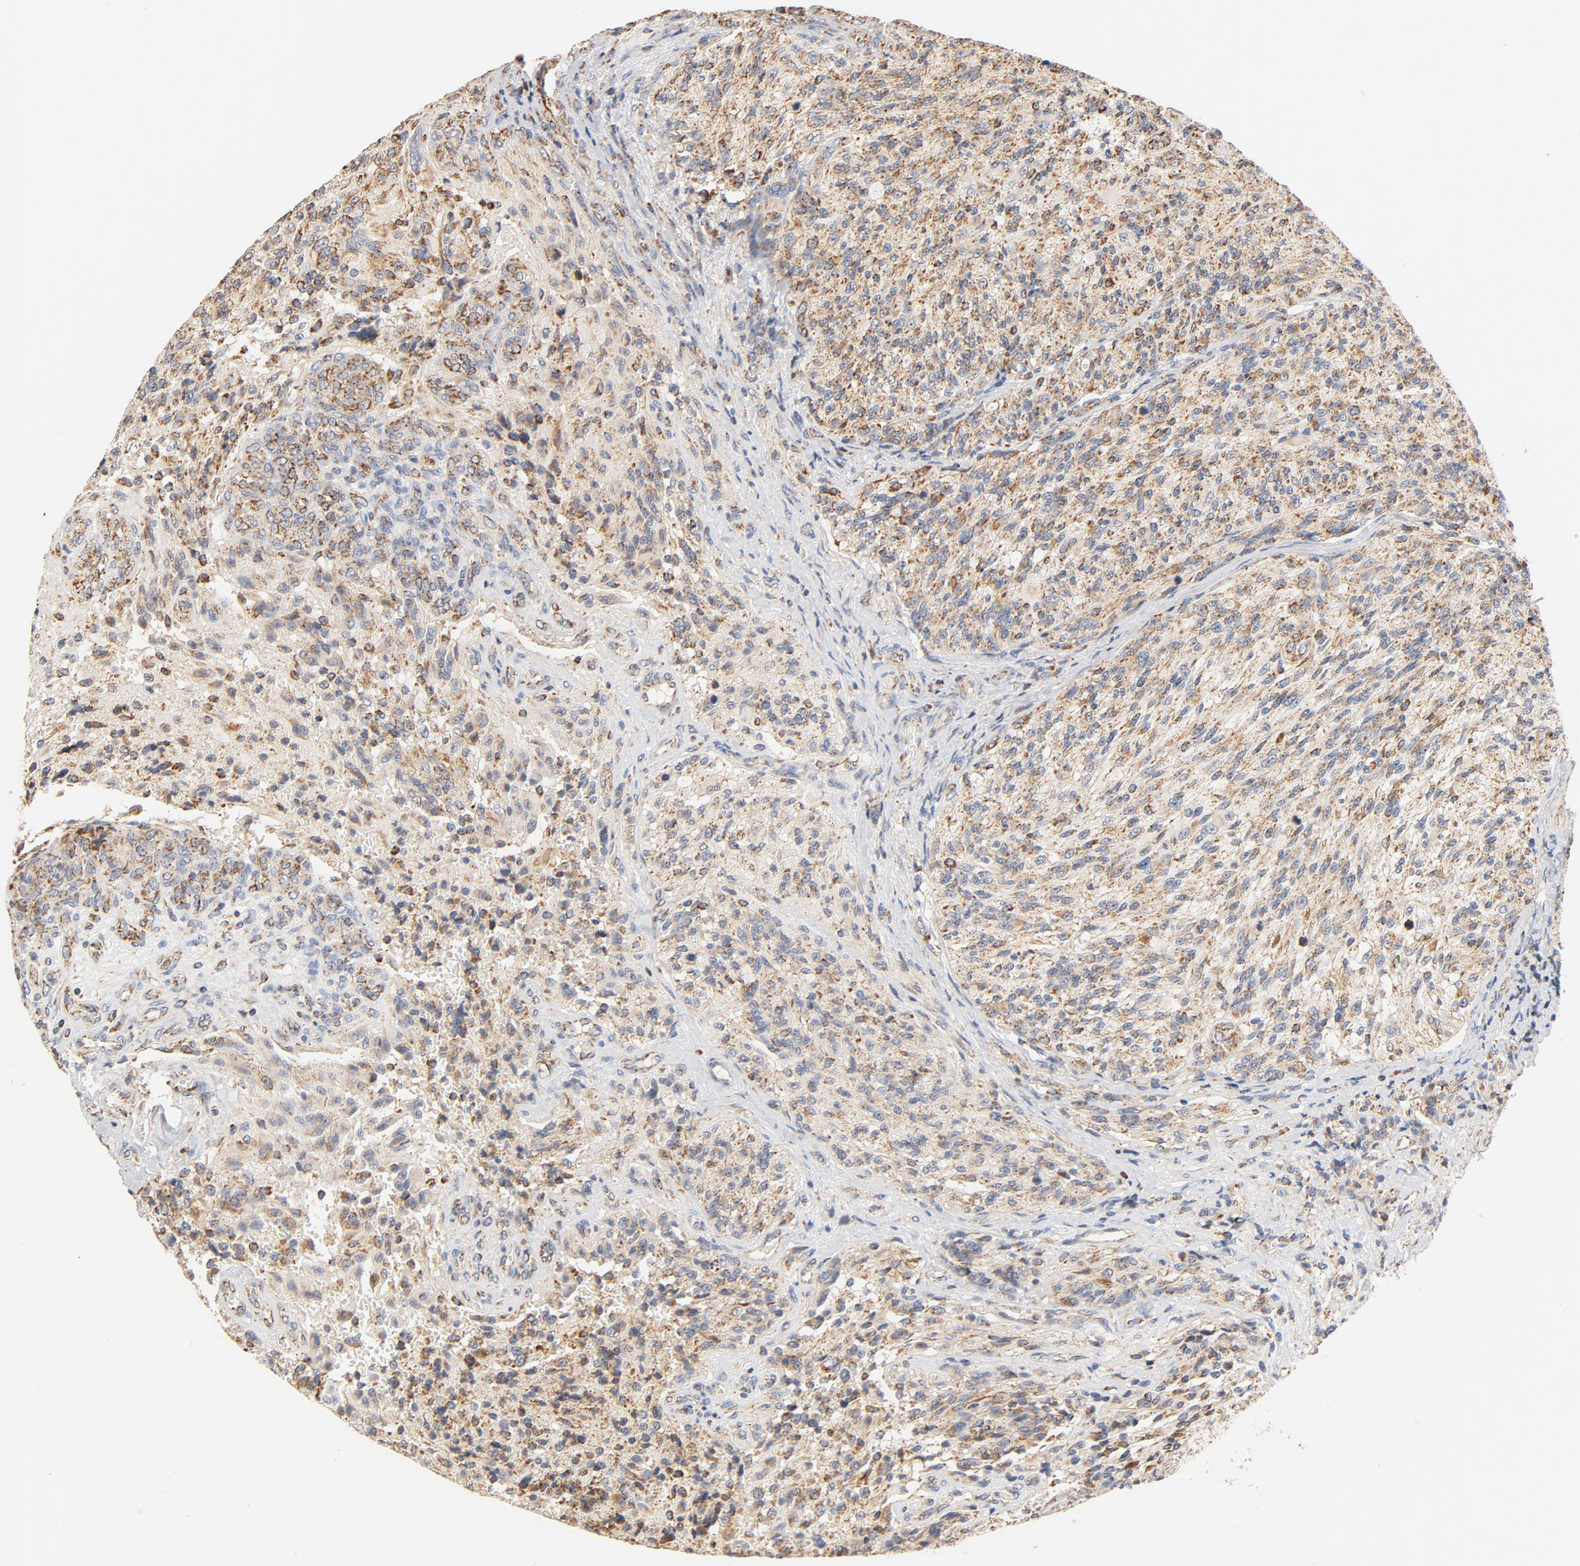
{"staining": {"intensity": "moderate", "quantity": ">75%", "location": "cytoplasmic/membranous"}, "tissue": "glioma", "cell_type": "Tumor cells", "image_type": "cancer", "snomed": [{"axis": "morphology", "description": "Normal tissue, NOS"}, {"axis": "morphology", "description": "Glioma, malignant, High grade"}, {"axis": "topography", "description": "Cerebral cortex"}], "caption": "Immunohistochemistry (DAB (3,3'-diaminobenzidine)) staining of malignant glioma (high-grade) shows moderate cytoplasmic/membranous protein expression in about >75% of tumor cells.", "gene": "COX4I1", "patient": {"sex": "male", "age": 56}}